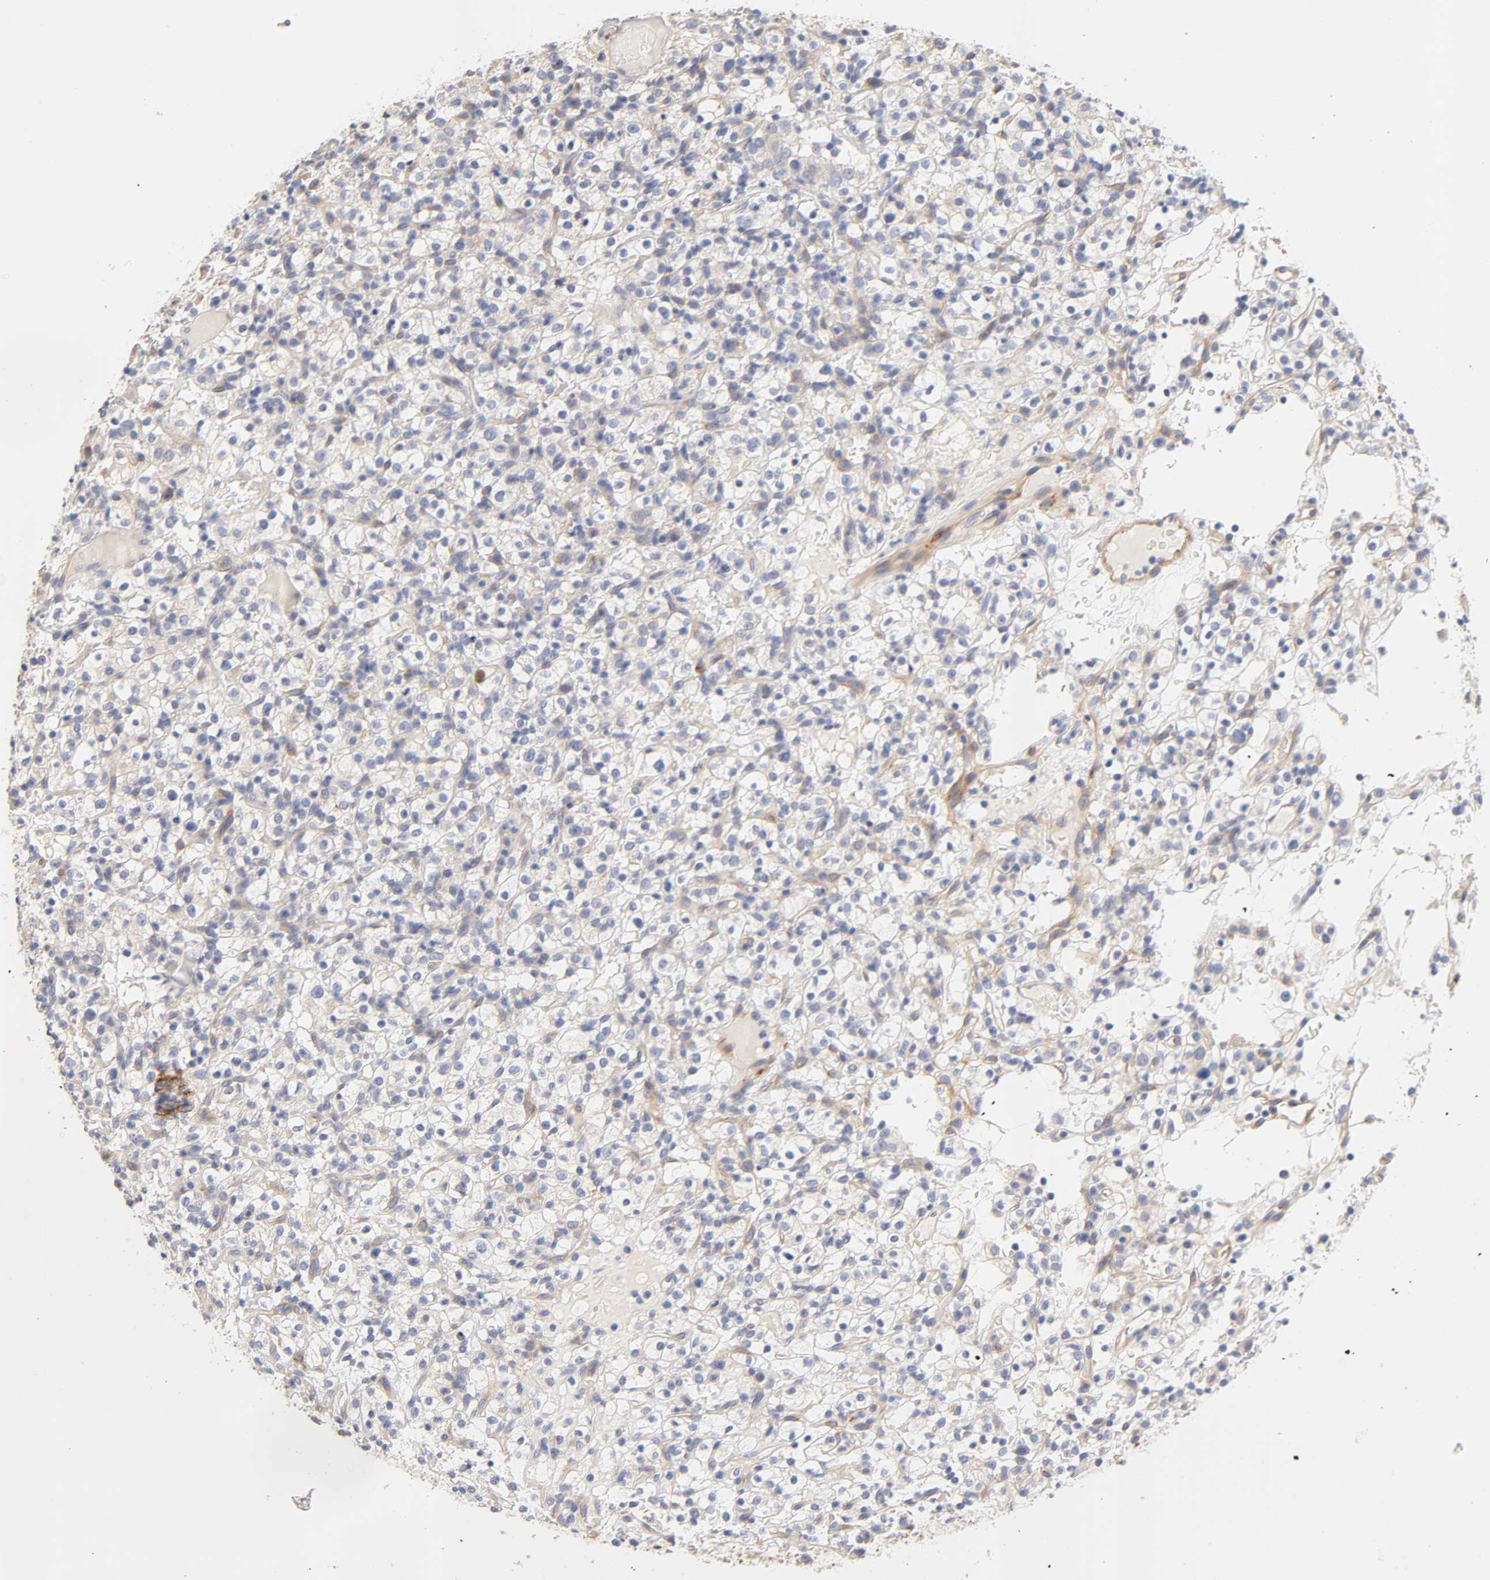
{"staining": {"intensity": "negative", "quantity": "none", "location": "none"}, "tissue": "renal cancer", "cell_type": "Tumor cells", "image_type": "cancer", "snomed": [{"axis": "morphology", "description": "Normal tissue, NOS"}, {"axis": "morphology", "description": "Adenocarcinoma, NOS"}, {"axis": "topography", "description": "Kidney"}], "caption": "Human renal cancer stained for a protein using immunohistochemistry demonstrates no positivity in tumor cells.", "gene": "LAMB1", "patient": {"sex": "female", "age": 72}}